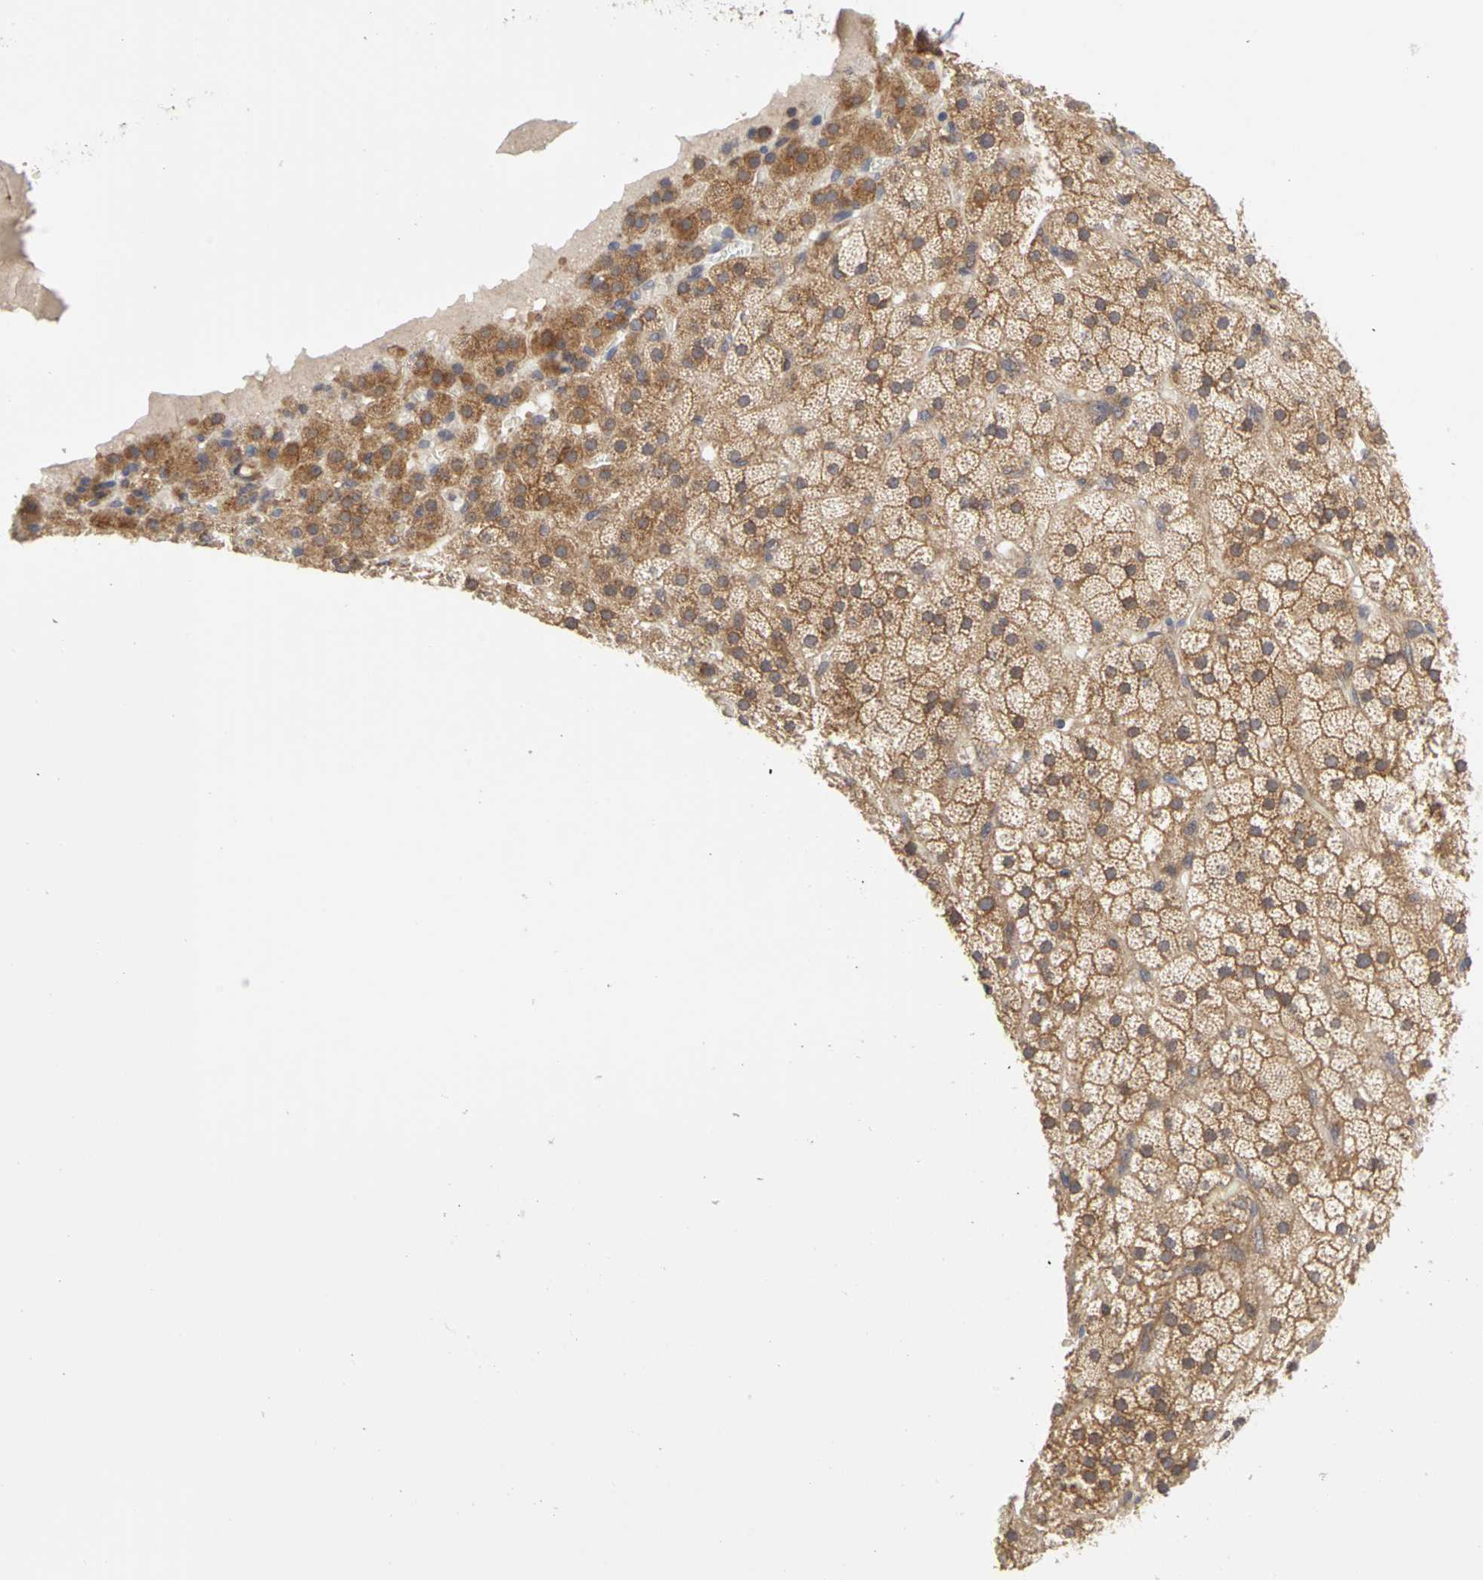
{"staining": {"intensity": "moderate", "quantity": ">75%", "location": "cytoplasmic/membranous"}, "tissue": "adrenal gland", "cell_type": "Glandular cells", "image_type": "normal", "snomed": [{"axis": "morphology", "description": "Normal tissue, NOS"}, {"axis": "topography", "description": "Adrenal gland"}], "caption": "This is a photomicrograph of immunohistochemistry (IHC) staining of benign adrenal gland, which shows moderate positivity in the cytoplasmic/membranous of glandular cells.", "gene": "IRAK1", "patient": {"sex": "male", "age": 35}}